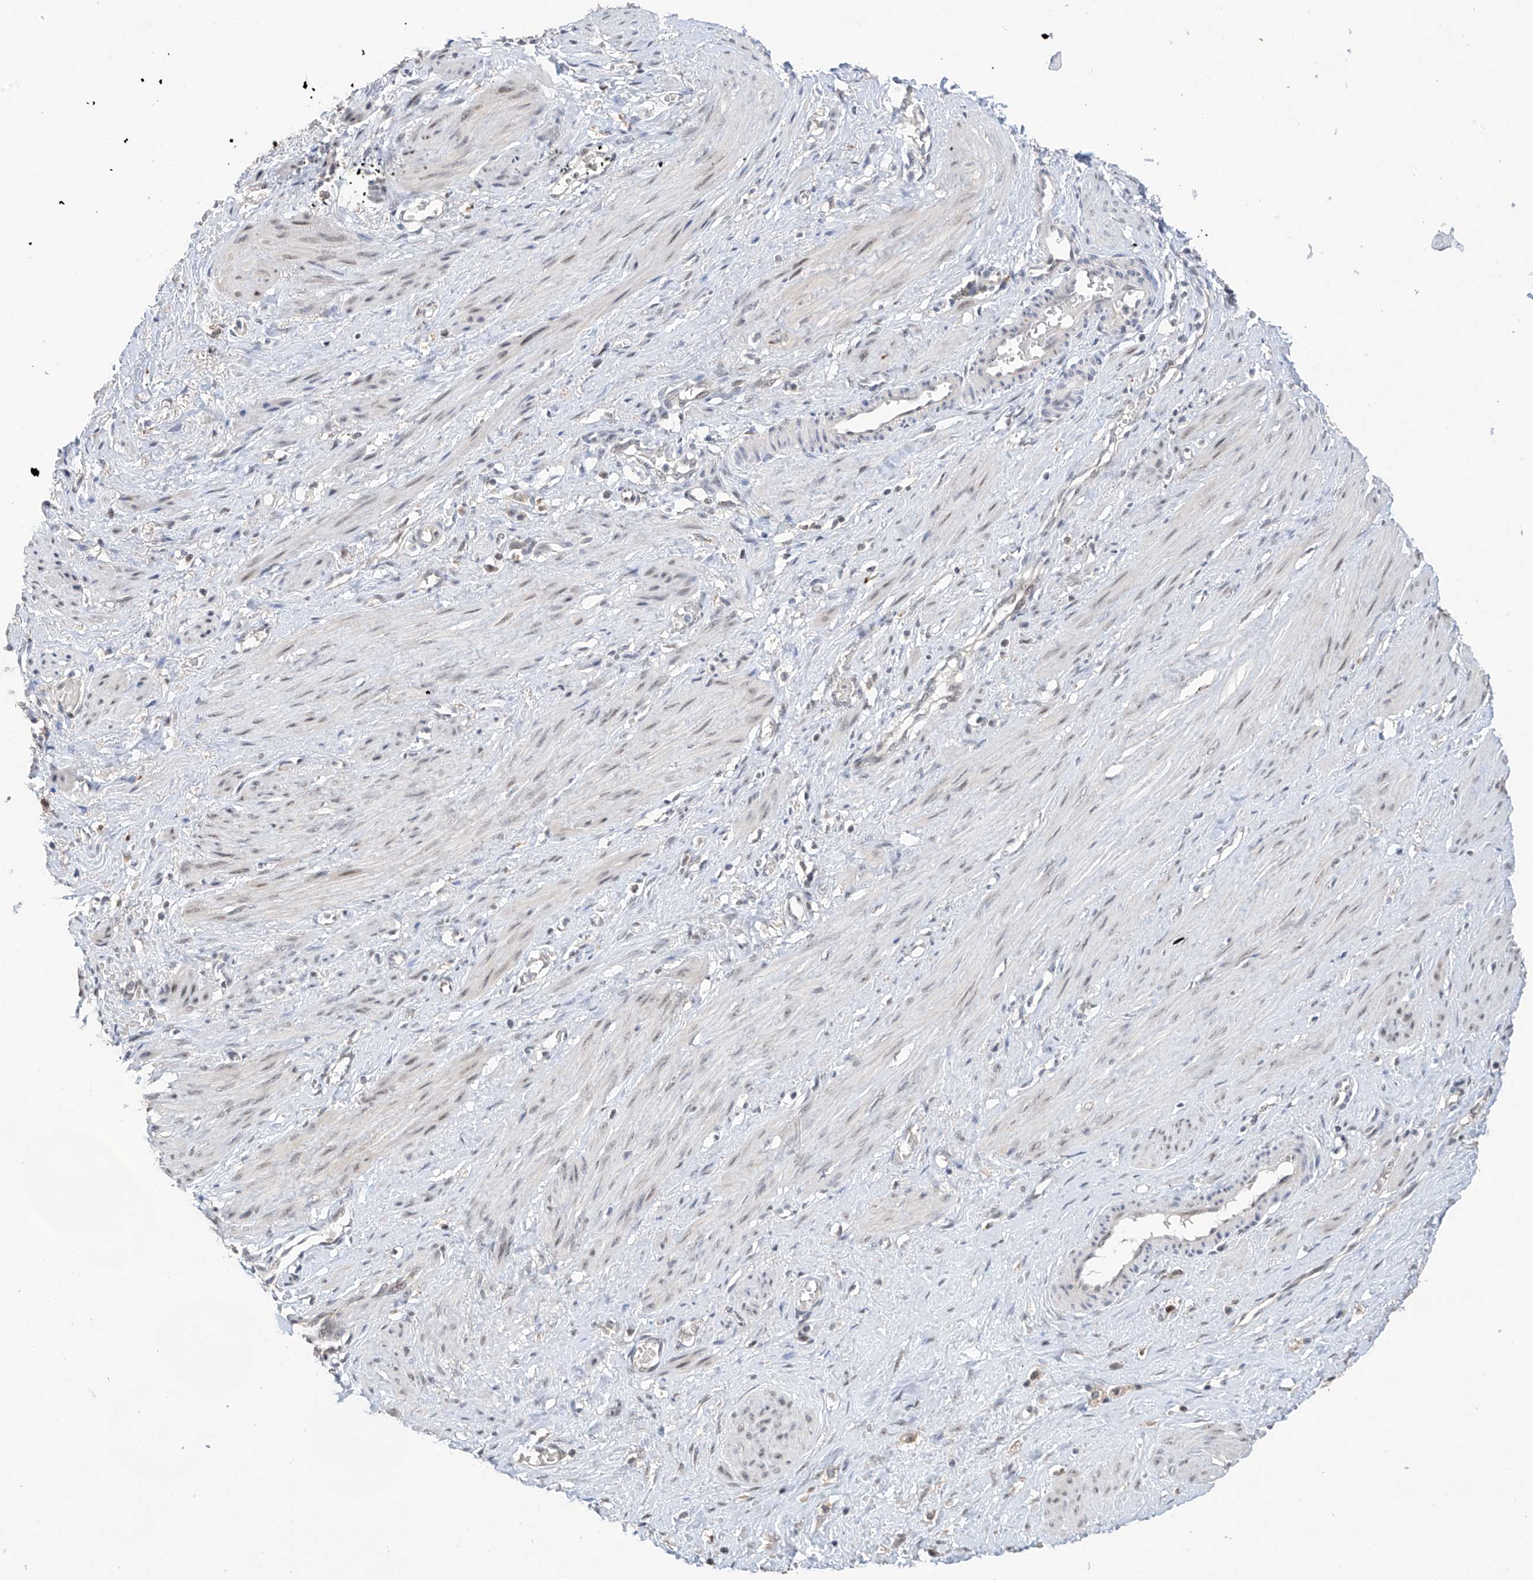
{"staining": {"intensity": "negative", "quantity": "none", "location": "none"}, "tissue": "smooth muscle", "cell_type": "Smooth muscle cells", "image_type": "normal", "snomed": [{"axis": "morphology", "description": "Normal tissue, NOS"}, {"axis": "topography", "description": "Endometrium"}], "caption": "This is an IHC photomicrograph of unremarkable smooth muscle. There is no positivity in smooth muscle cells.", "gene": "C1orf131", "patient": {"sex": "female", "age": 33}}